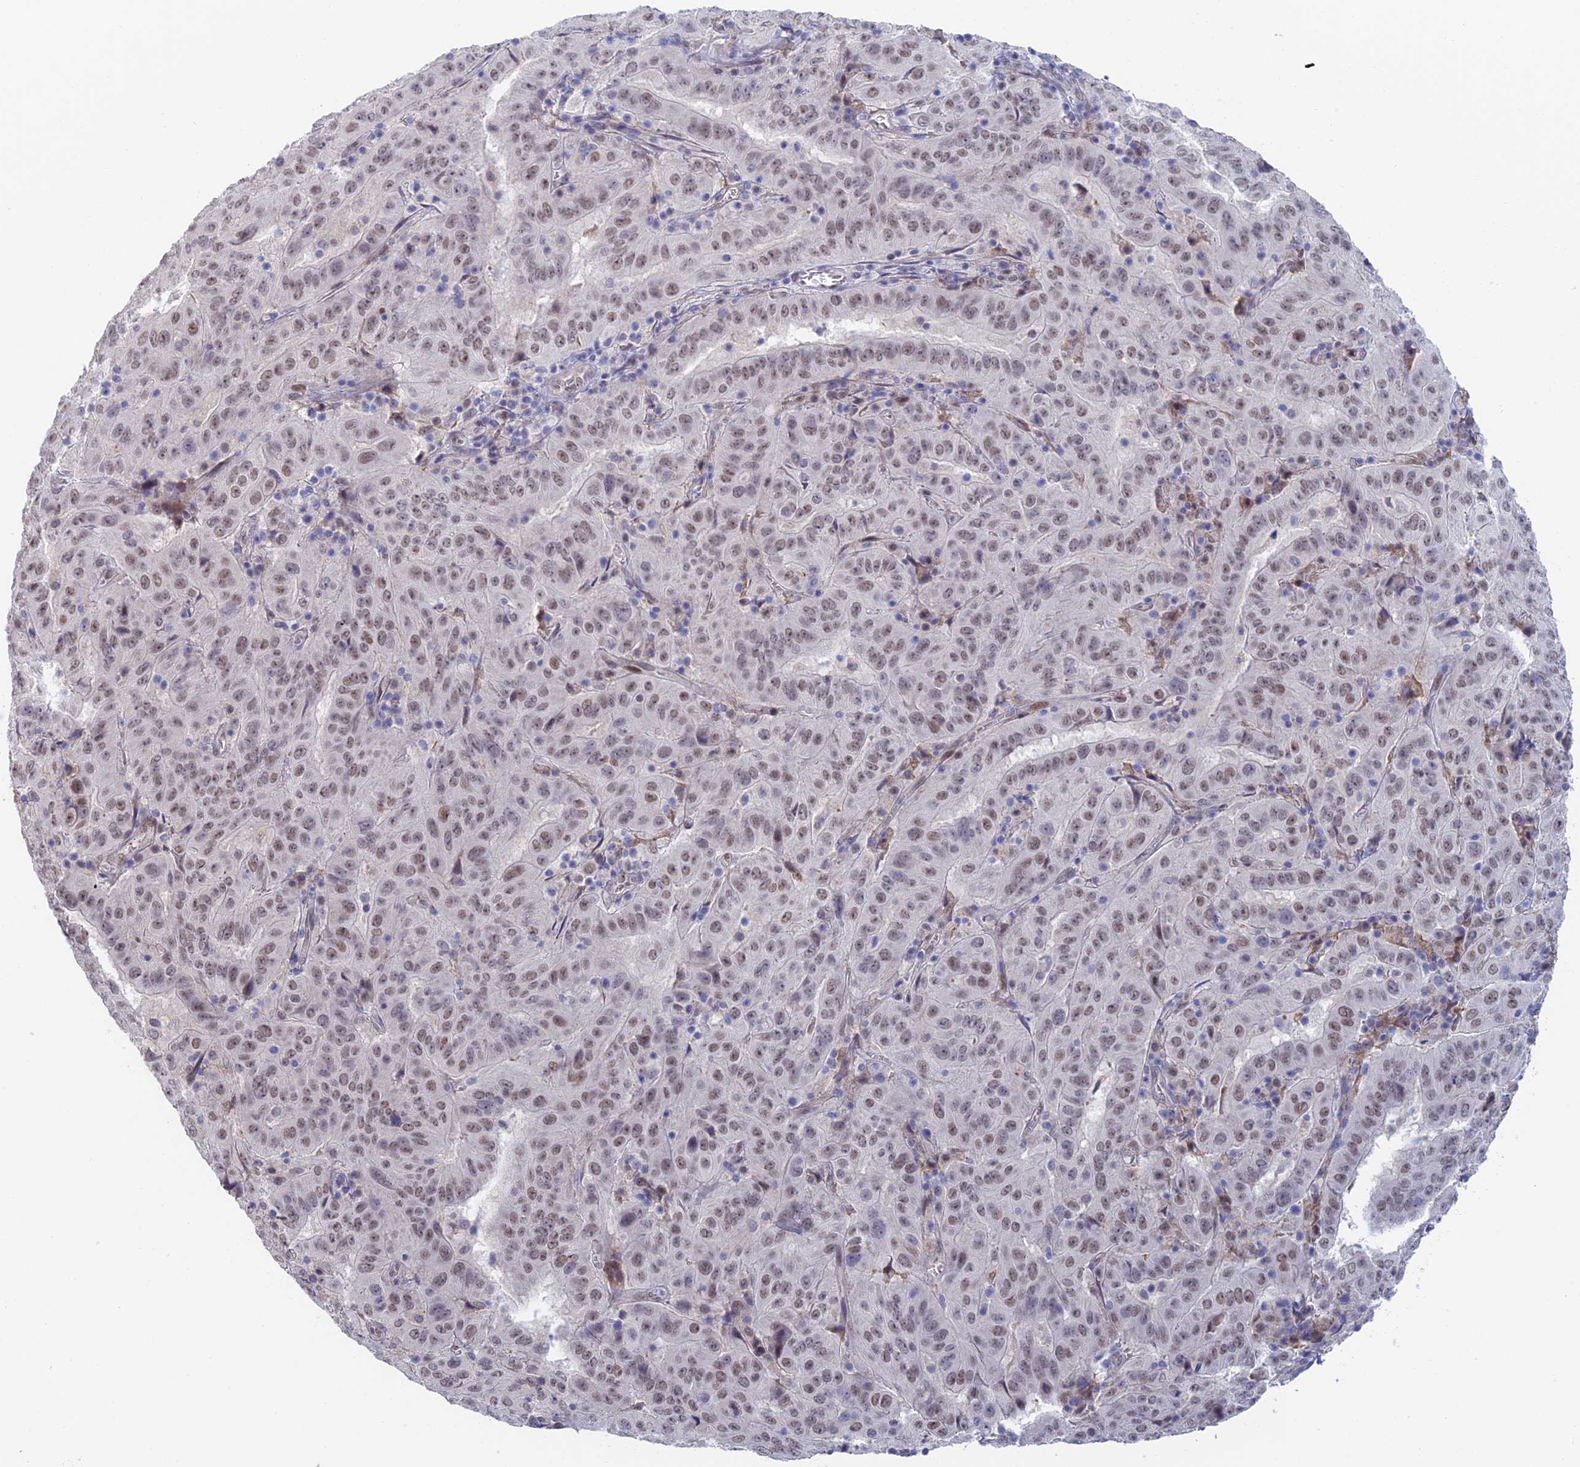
{"staining": {"intensity": "moderate", "quantity": ">75%", "location": "nuclear"}, "tissue": "pancreatic cancer", "cell_type": "Tumor cells", "image_type": "cancer", "snomed": [{"axis": "morphology", "description": "Adenocarcinoma, NOS"}, {"axis": "topography", "description": "Pancreas"}], "caption": "A high-resolution histopathology image shows immunohistochemistry staining of pancreatic cancer, which exhibits moderate nuclear staining in approximately >75% of tumor cells. Using DAB (brown) and hematoxylin (blue) stains, captured at high magnification using brightfield microscopy.", "gene": "ZUP1", "patient": {"sex": "male", "age": 63}}